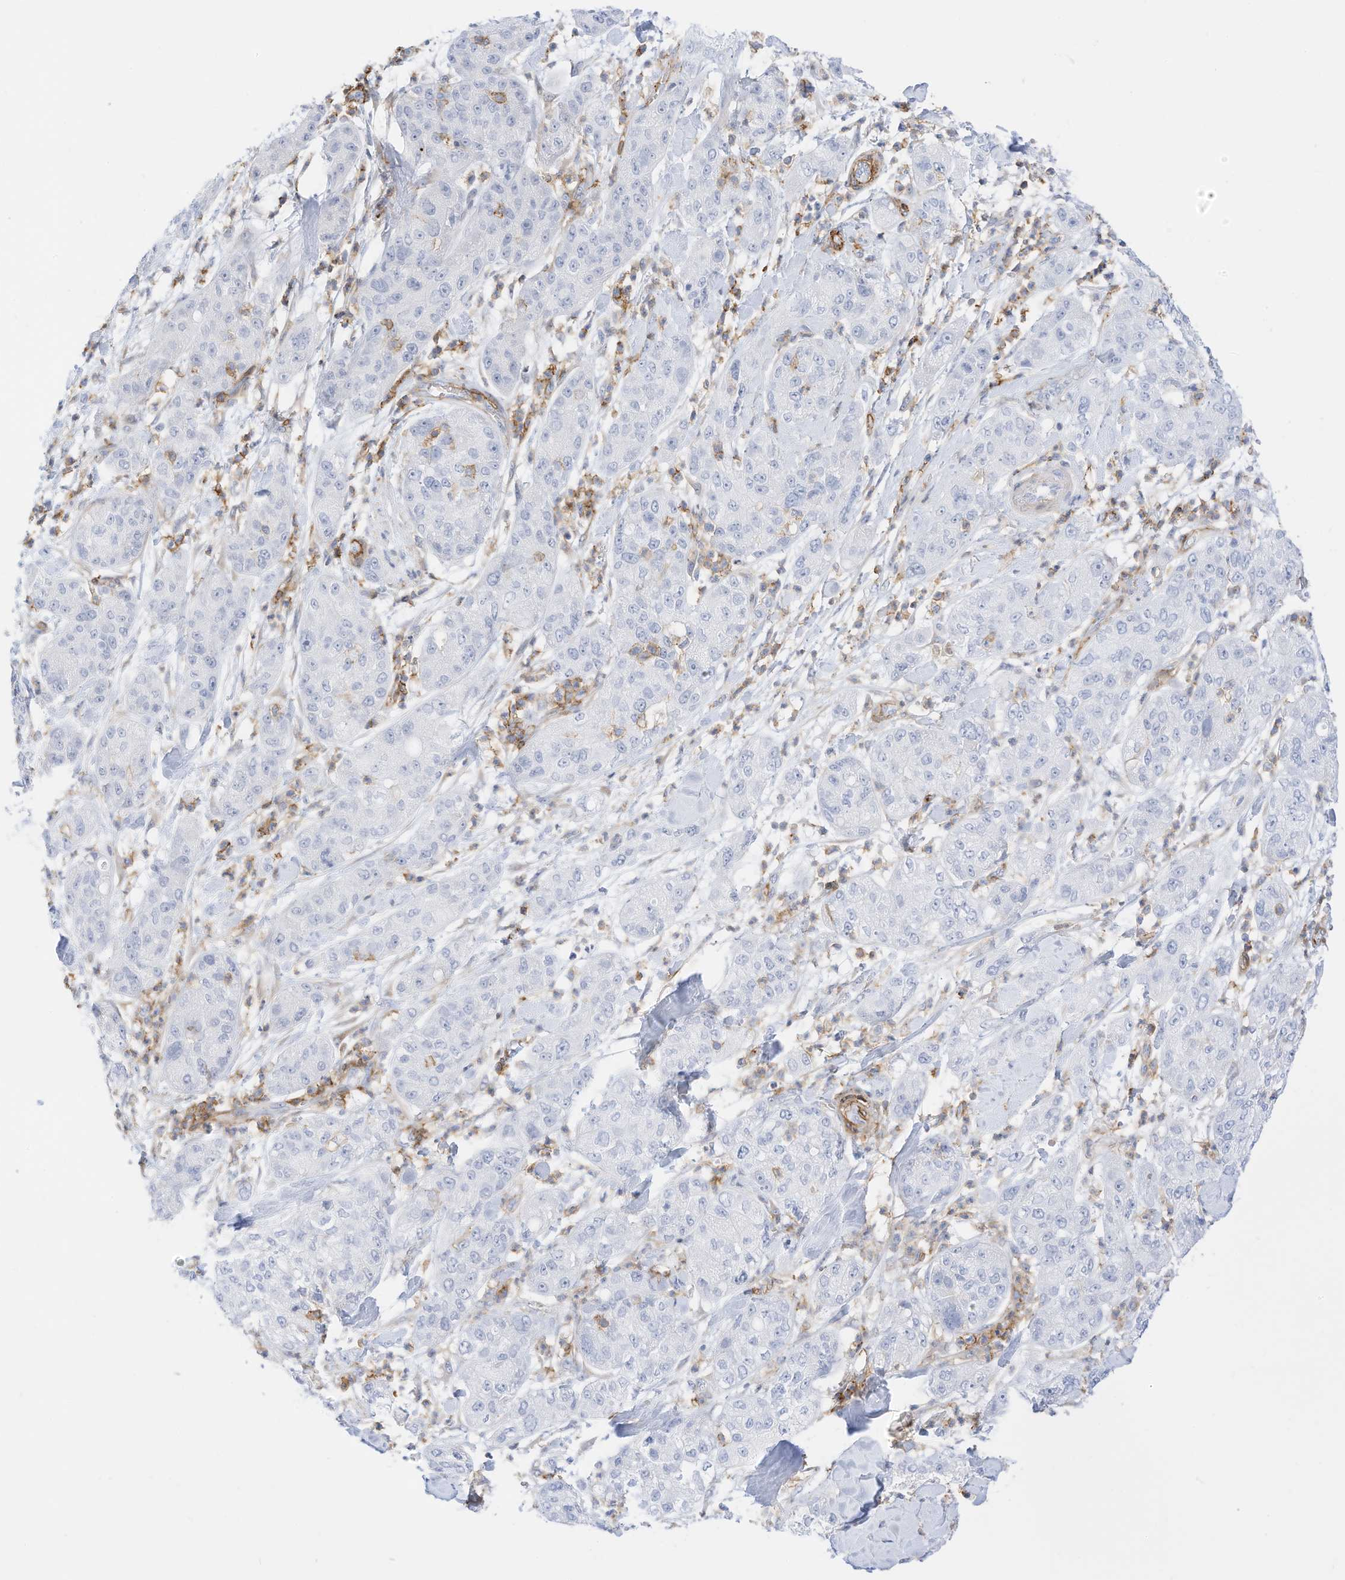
{"staining": {"intensity": "negative", "quantity": "none", "location": "none"}, "tissue": "pancreatic cancer", "cell_type": "Tumor cells", "image_type": "cancer", "snomed": [{"axis": "morphology", "description": "Adenocarcinoma, NOS"}, {"axis": "topography", "description": "Pancreas"}], "caption": "Pancreatic cancer was stained to show a protein in brown. There is no significant positivity in tumor cells. The staining was performed using DAB (3,3'-diaminobenzidine) to visualize the protein expression in brown, while the nuclei were stained in blue with hematoxylin (Magnification: 20x).", "gene": "TXNDC9", "patient": {"sex": "female", "age": 78}}